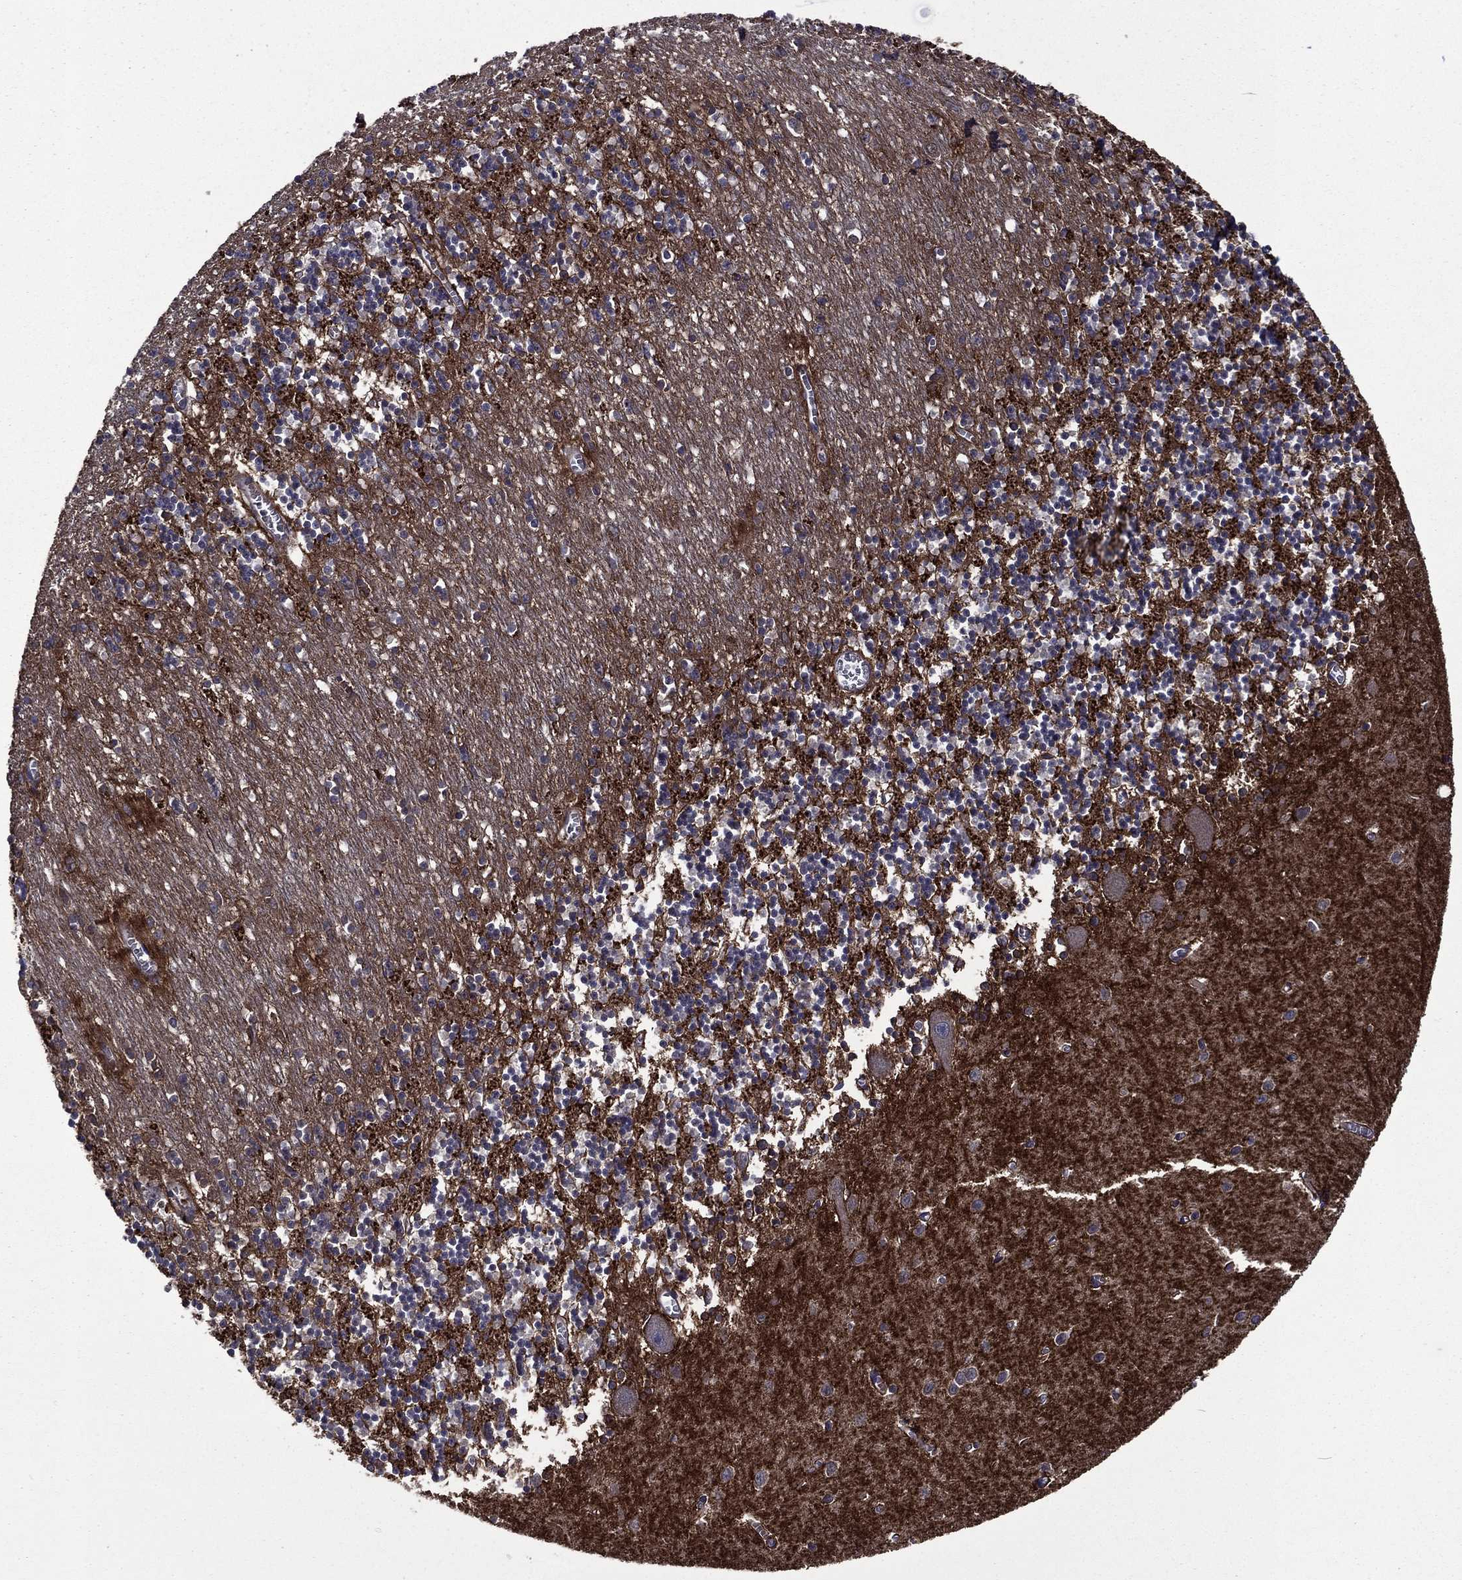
{"staining": {"intensity": "negative", "quantity": "none", "location": "none"}, "tissue": "cerebellum", "cell_type": "Cells in granular layer", "image_type": "normal", "snomed": [{"axis": "morphology", "description": "Normal tissue, NOS"}, {"axis": "topography", "description": "Cerebellum"}], "caption": "A high-resolution image shows immunohistochemistry staining of unremarkable cerebellum, which demonstrates no significant expression in cells in granular layer.", "gene": "PLPP3", "patient": {"sex": "female", "age": 64}}